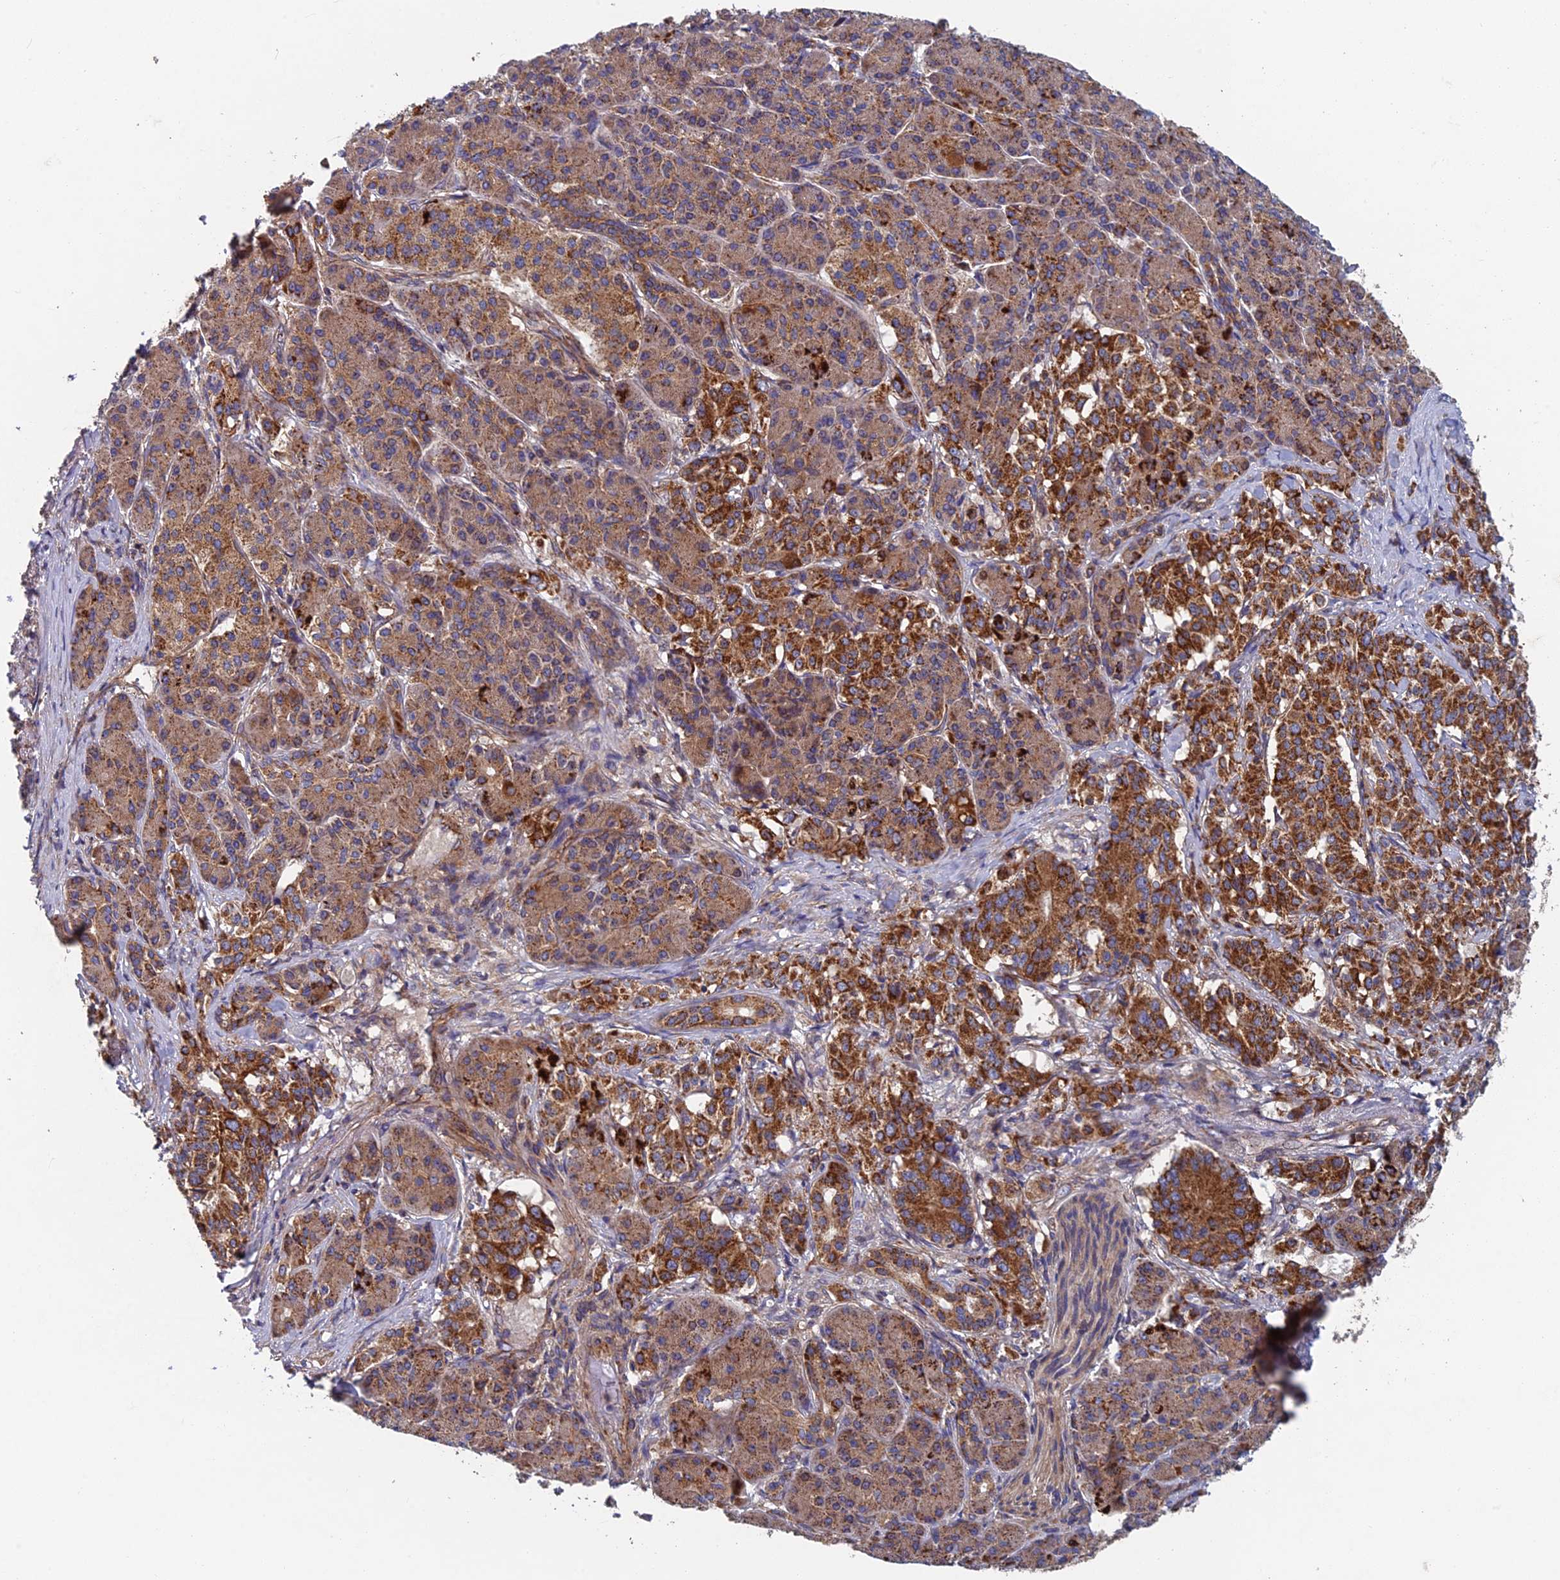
{"staining": {"intensity": "strong", "quantity": ">75%", "location": "cytoplasmic/membranous"}, "tissue": "pancreatic cancer", "cell_type": "Tumor cells", "image_type": "cancer", "snomed": [{"axis": "morphology", "description": "Adenocarcinoma, NOS"}, {"axis": "topography", "description": "Pancreas"}], "caption": "Tumor cells show high levels of strong cytoplasmic/membranous staining in about >75% of cells in pancreatic cancer.", "gene": "MRPS9", "patient": {"sex": "female", "age": 74}}